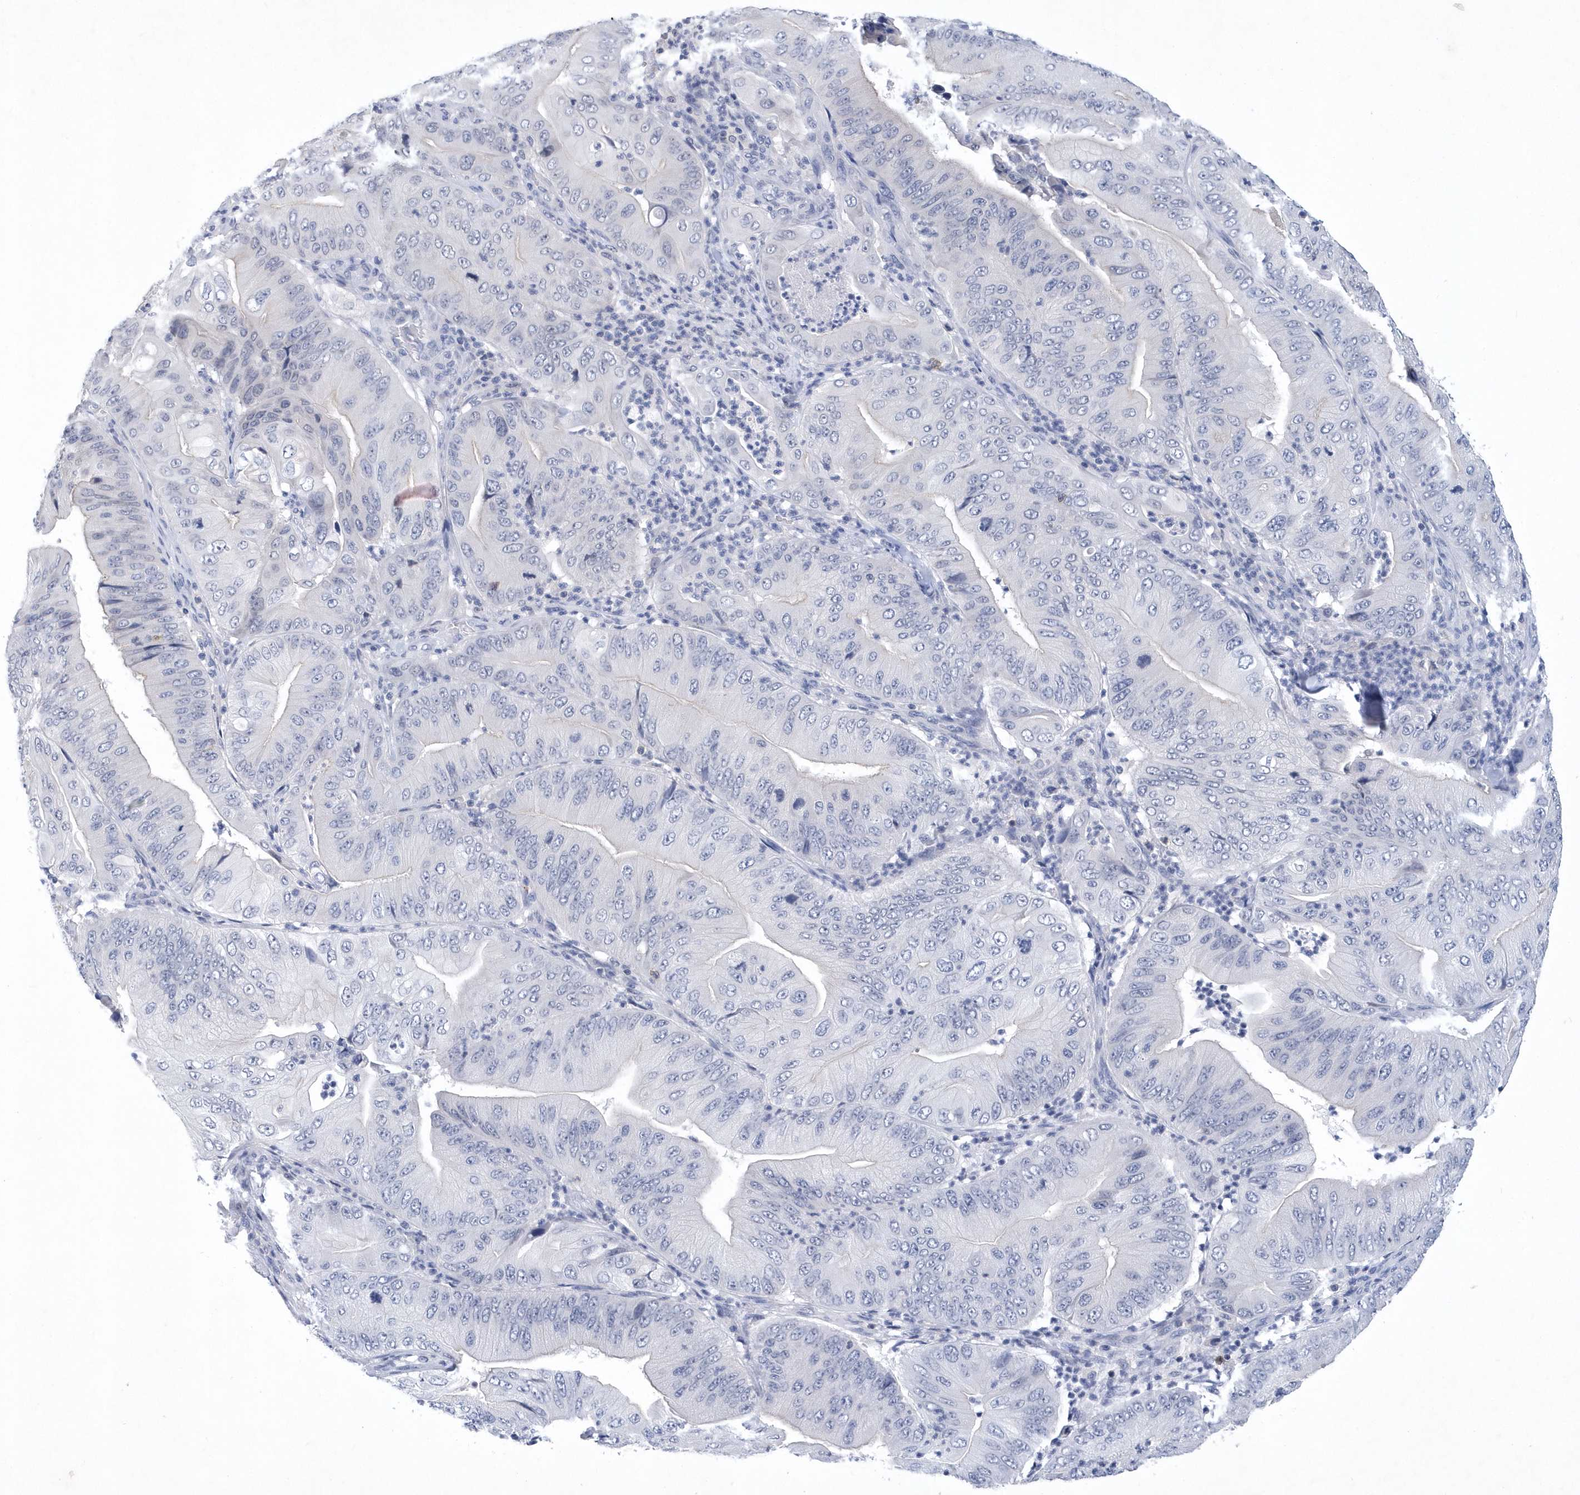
{"staining": {"intensity": "negative", "quantity": "none", "location": "none"}, "tissue": "pancreatic cancer", "cell_type": "Tumor cells", "image_type": "cancer", "snomed": [{"axis": "morphology", "description": "Adenocarcinoma, NOS"}, {"axis": "topography", "description": "Pancreas"}], "caption": "A high-resolution histopathology image shows IHC staining of adenocarcinoma (pancreatic), which displays no significant staining in tumor cells.", "gene": "SRGAP3", "patient": {"sex": "female", "age": 77}}